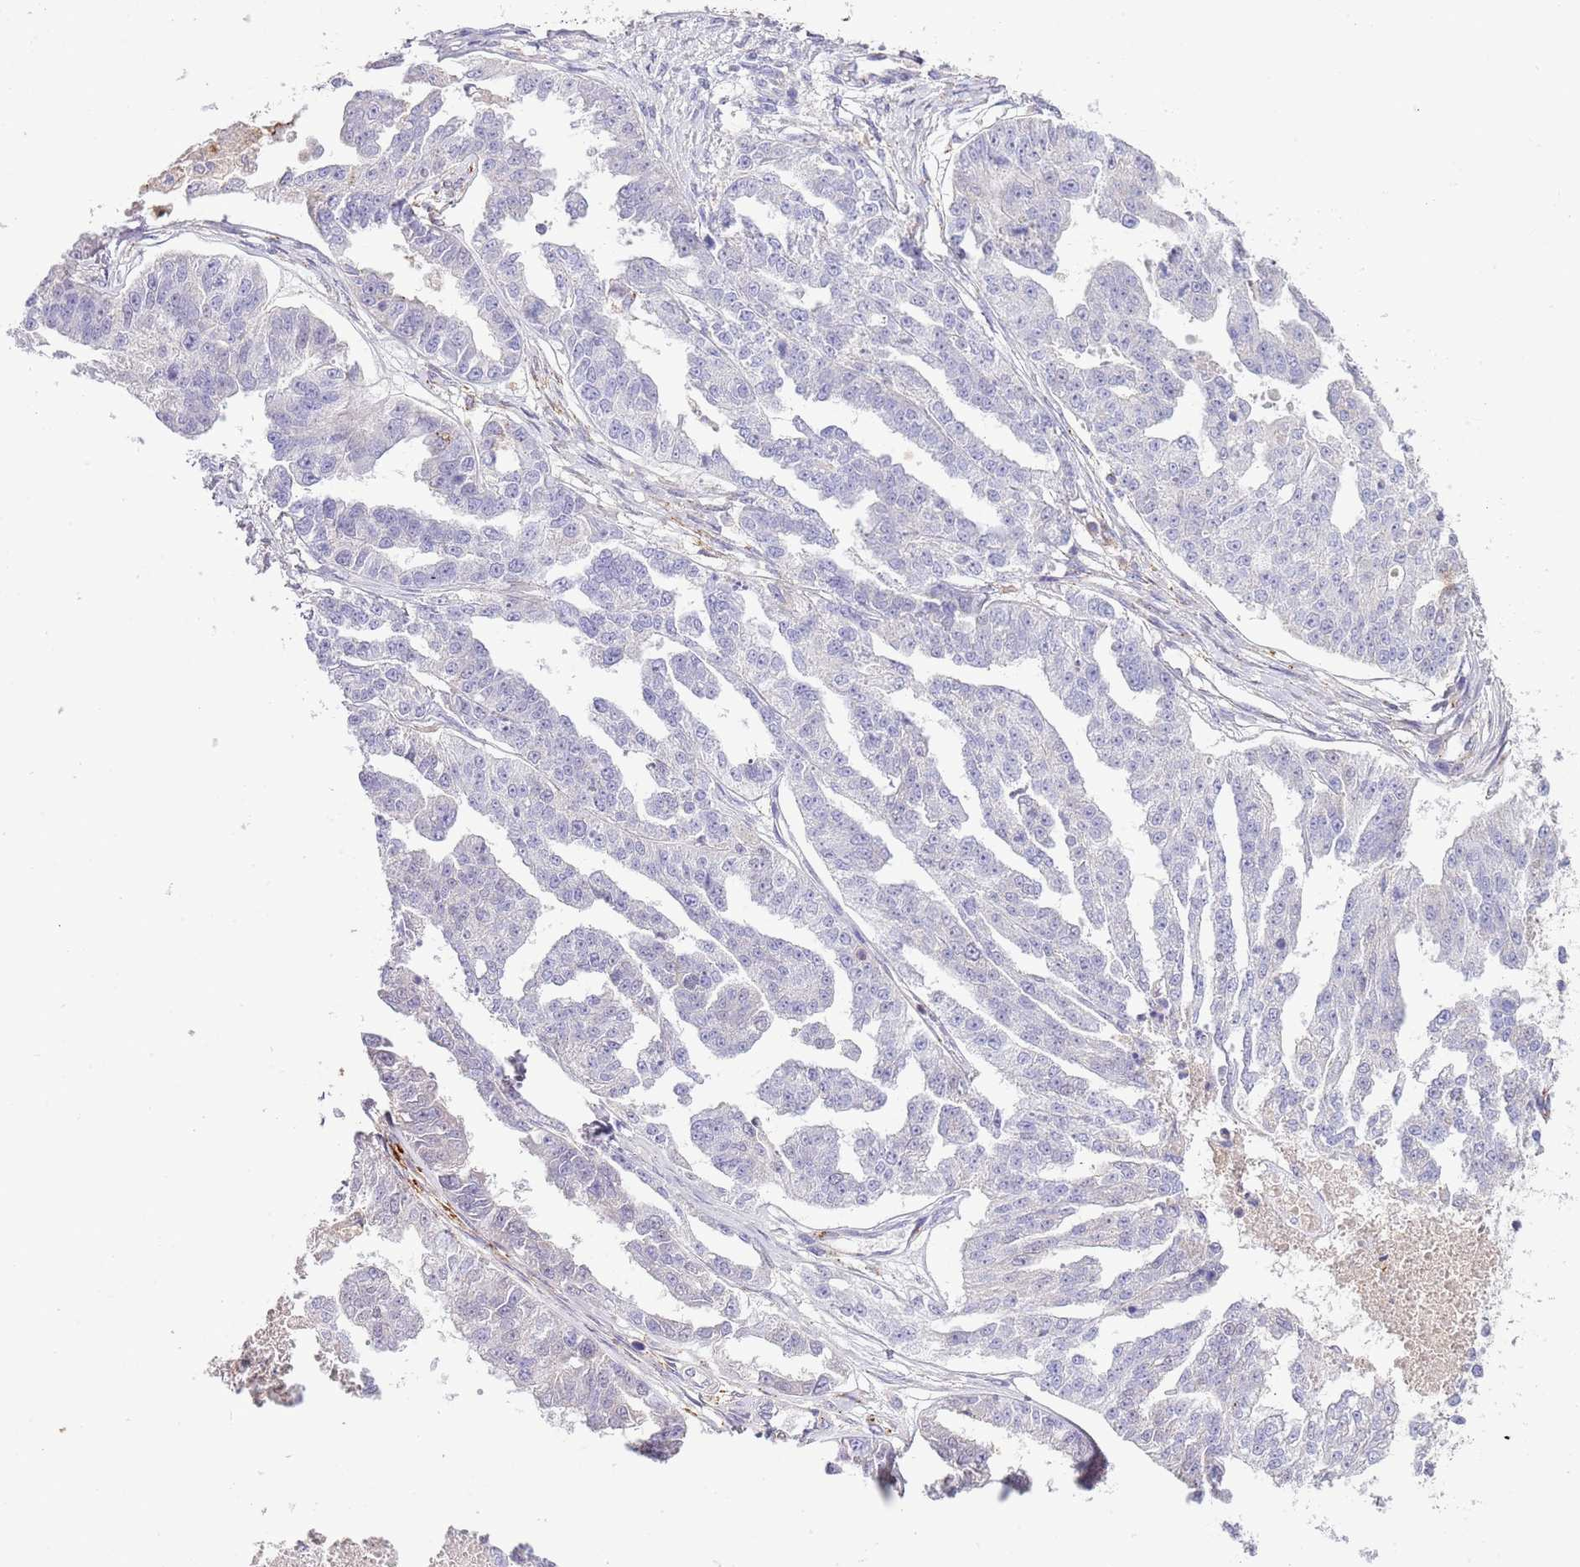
{"staining": {"intensity": "negative", "quantity": "none", "location": "none"}, "tissue": "ovarian cancer", "cell_type": "Tumor cells", "image_type": "cancer", "snomed": [{"axis": "morphology", "description": "Cystadenocarcinoma, serous, NOS"}, {"axis": "topography", "description": "Ovary"}], "caption": "An image of human ovarian cancer (serous cystadenocarcinoma) is negative for staining in tumor cells. (DAB (3,3'-diaminobenzidine) immunohistochemistry, high magnification).", "gene": "ABHD17A", "patient": {"sex": "female", "age": 58}}